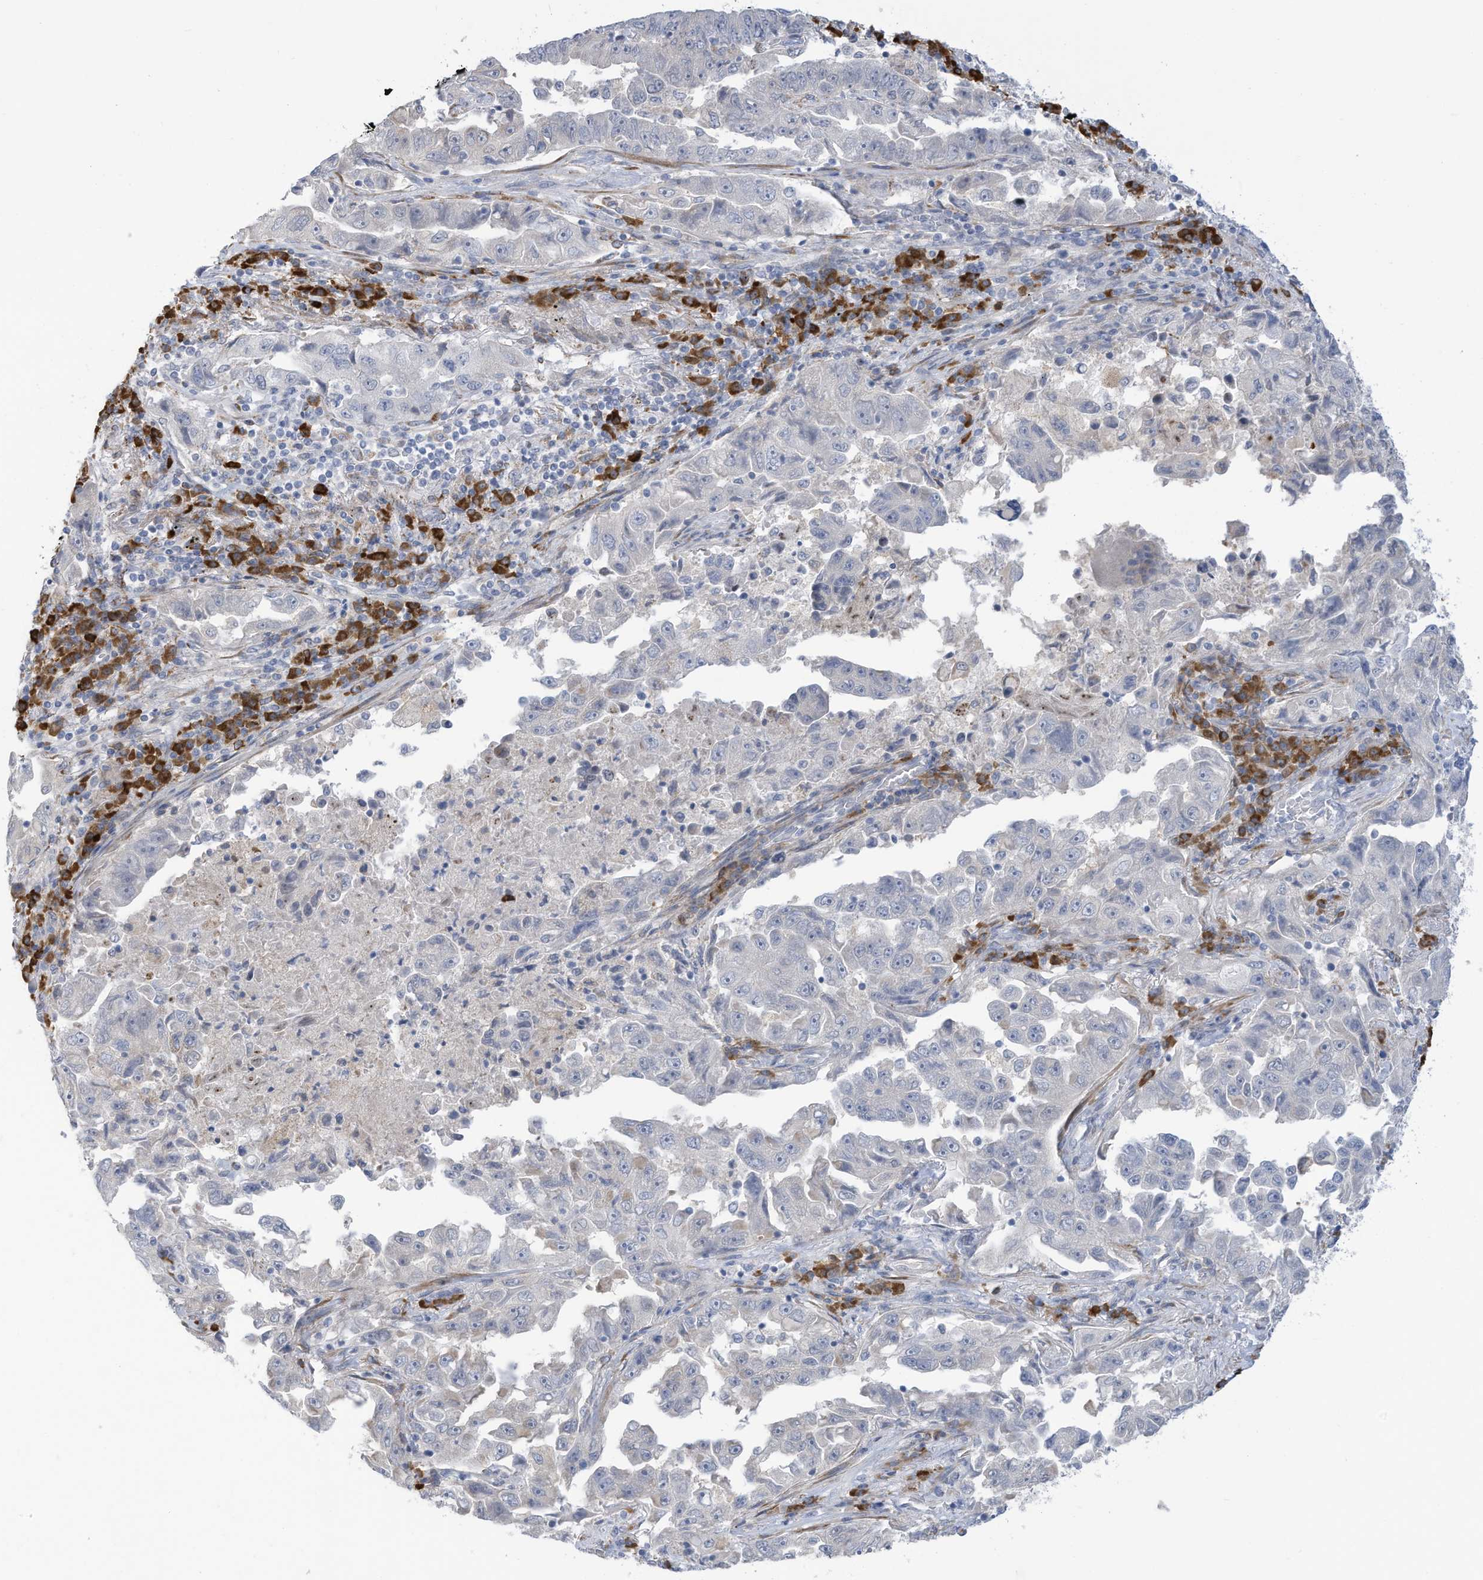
{"staining": {"intensity": "negative", "quantity": "none", "location": "none"}, "tissue": "lung cancer", "cell_type": "Tumor cells", "image_type": "cancer", "snomed": [{"axis": "morphology", "description": "Adenocarcinoma, NOS"}, {"axis": "topography", "description": "Lung"}], "caption": "A micrograph of human lung cancer (adenocarcinoma) is negative for staining in tumor cells.", "gene": "ZNF292", "patient": {"sex": "female", "age": 51}}